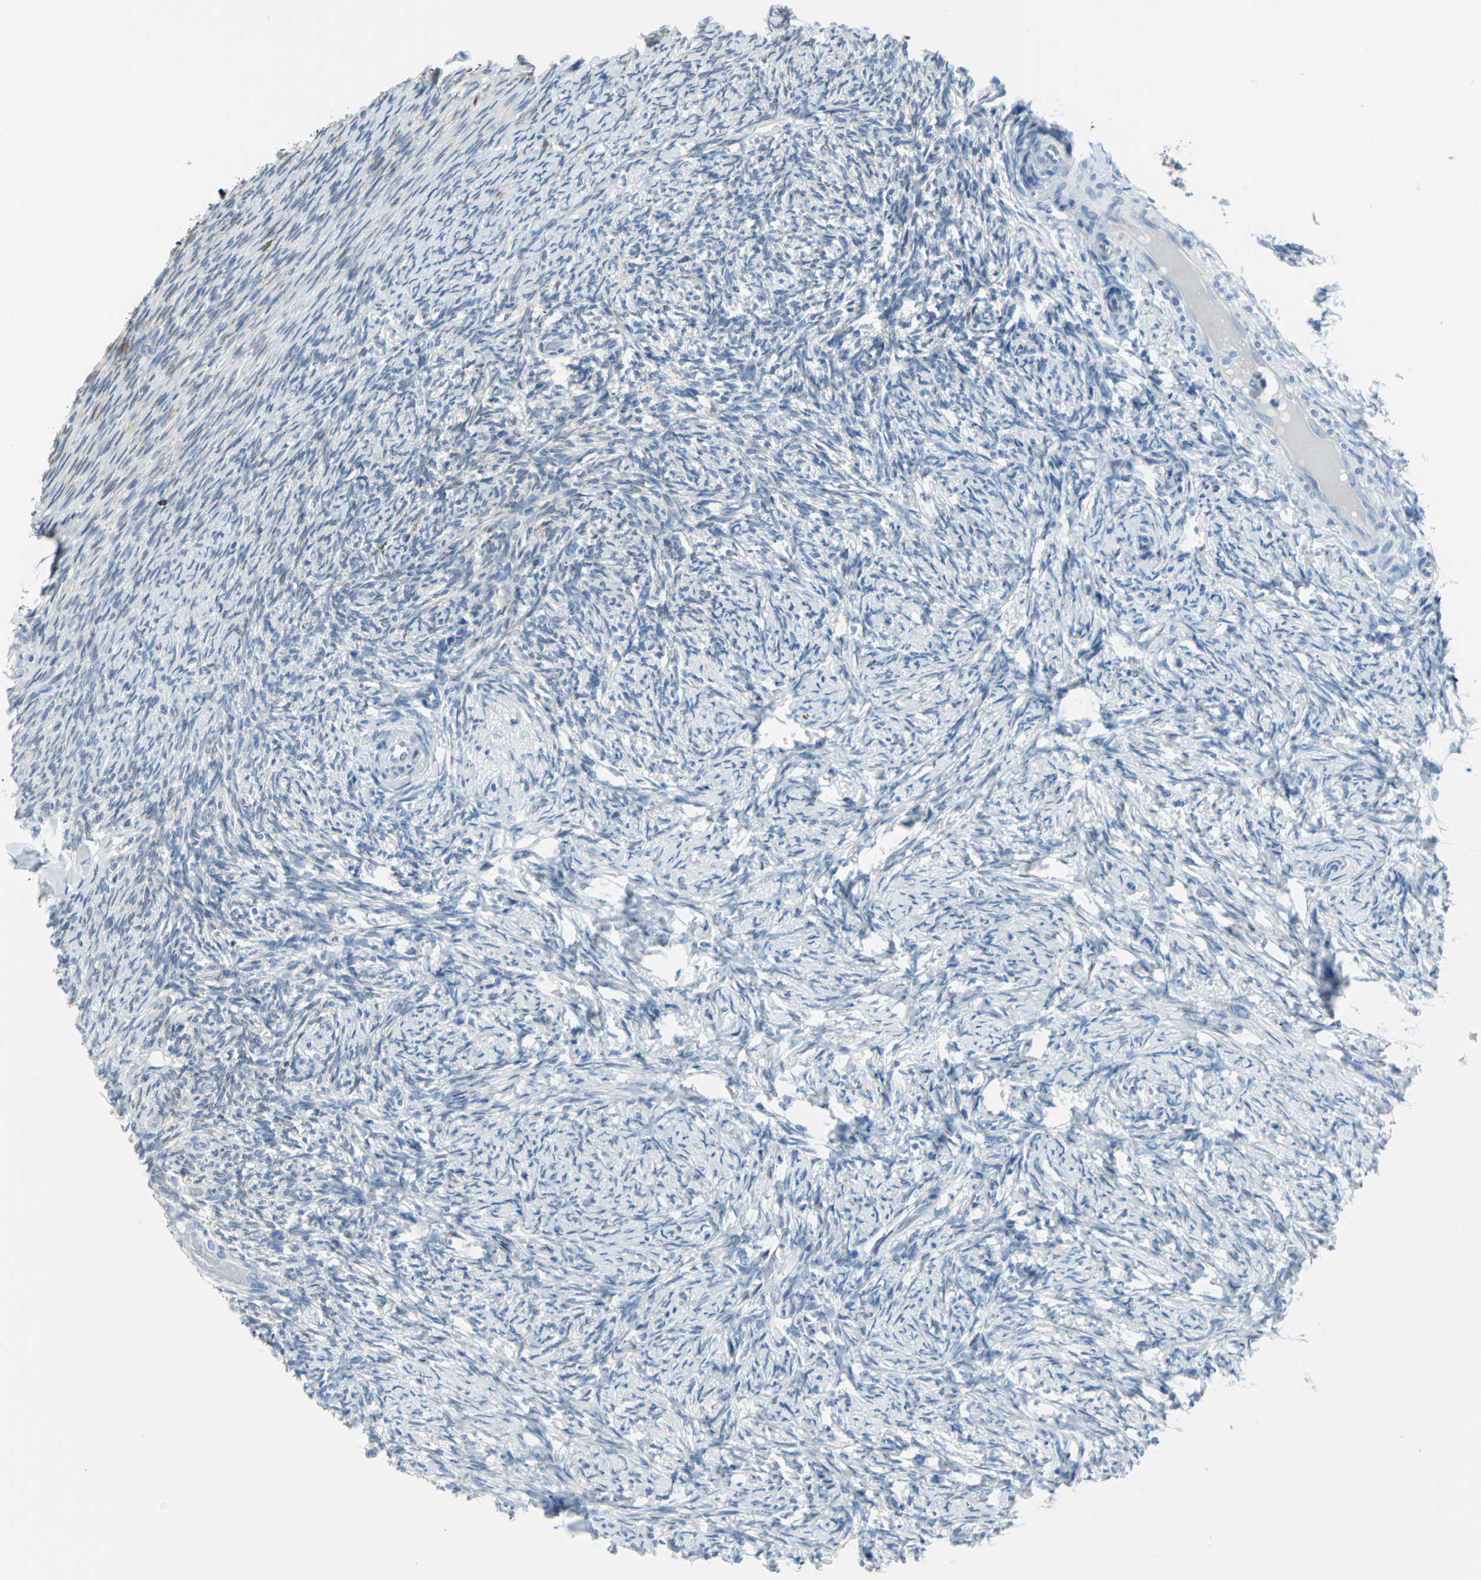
{"staining": {"intensity": "negative", "quantity": "none", "location": "none"}, "tissue": "ovary", "cell_type": "Ovarian stroma cells", "image_type": "normal", "snomed": [{"axis": "morphology", "description": "Normal tissue, NOS"}, {"axis": "topography", "description": "Ovary"}], "caption": "This is an immunohistochemistry (IHC) histopathology image of unremarkable human ovary. There is no positivity in ovarian stroma cells.", "gene": "CYB5A", "patient": {"sex": "female", "age": 60}}